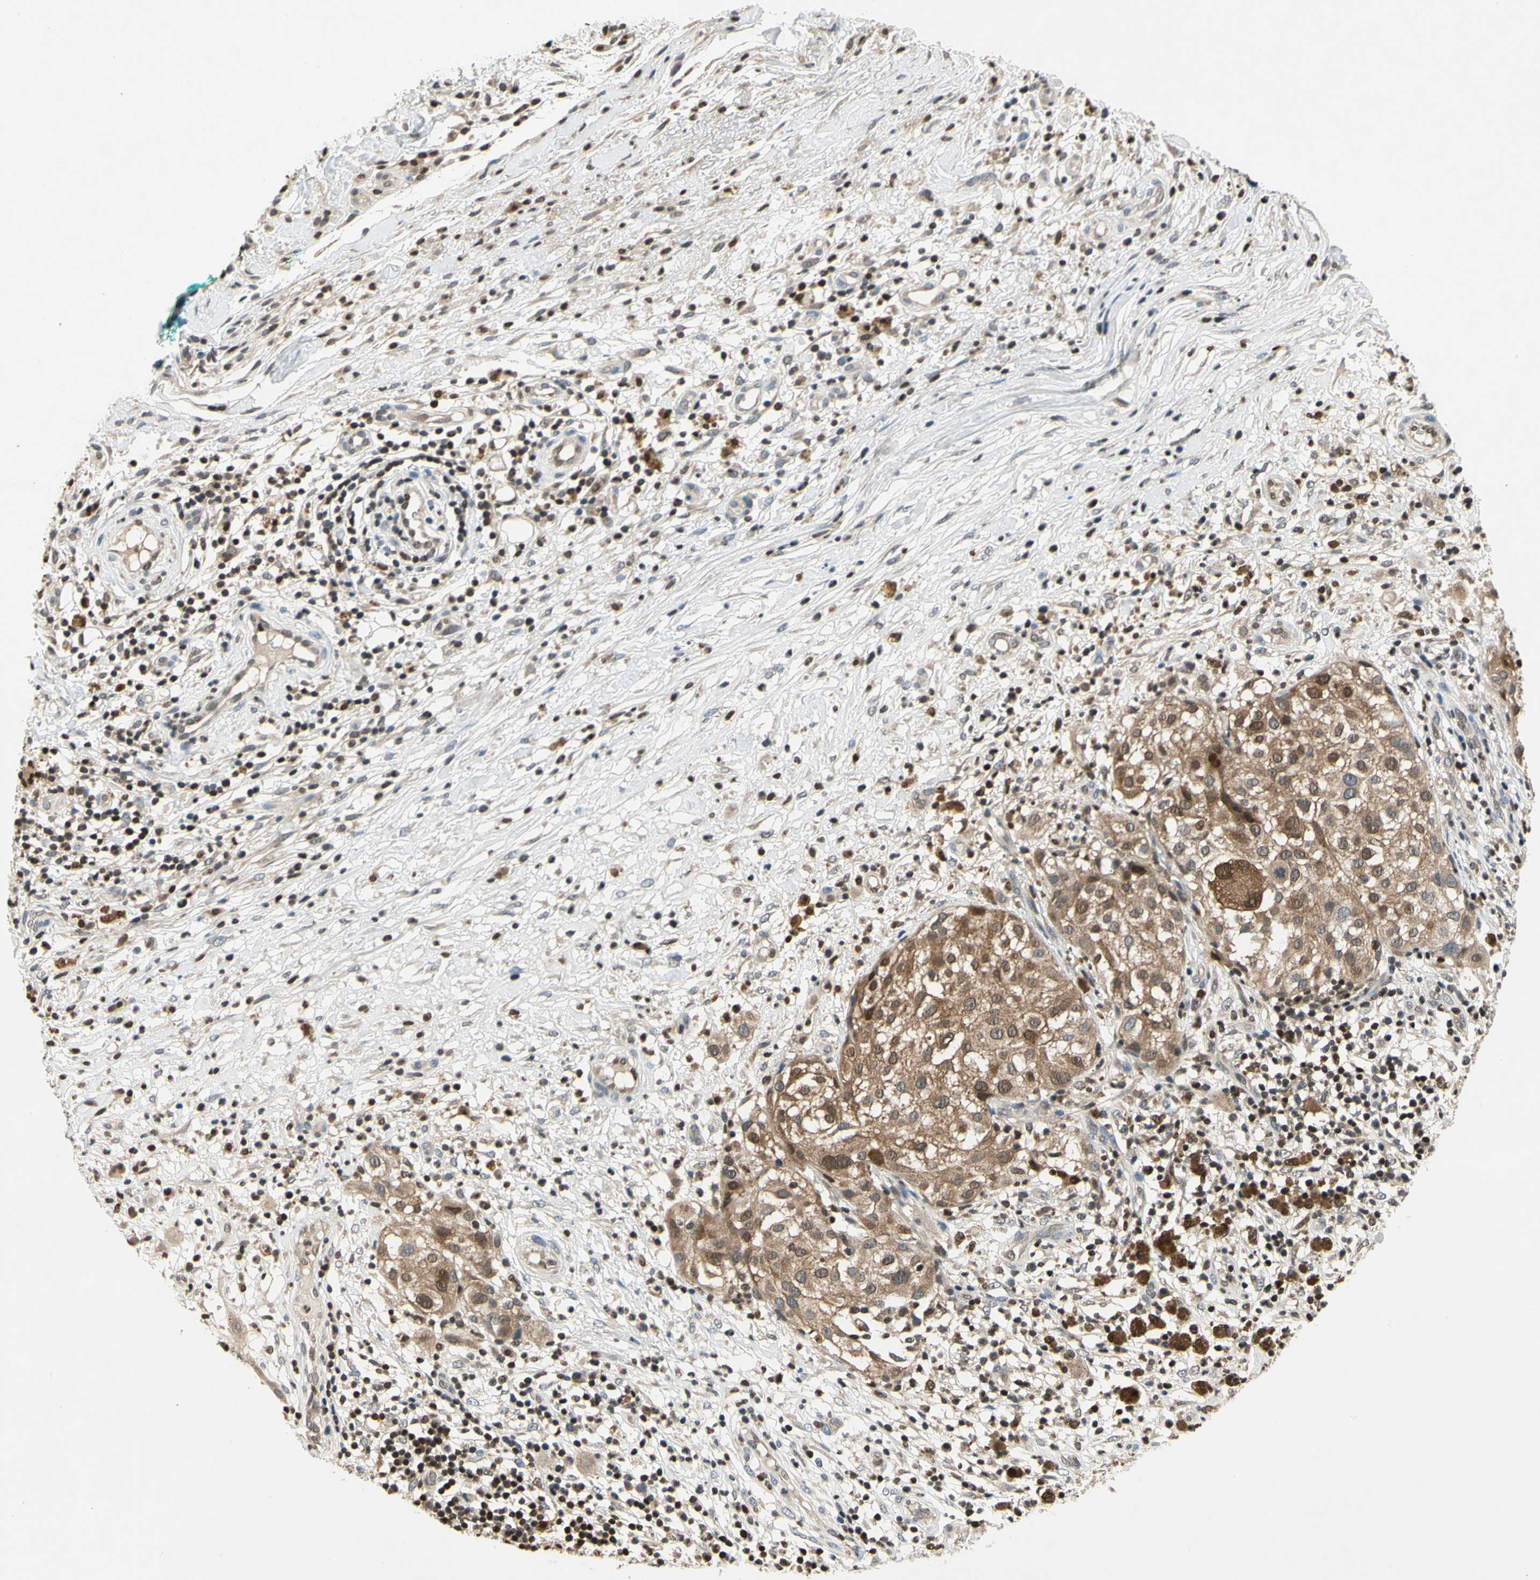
{"staining": {"intensity": "moderate", "quantity": ">75%", "location": "cytoplasmic/membranous,nuclear"}, "tissue": "melanoma", "cell_type": "Tumor cells", "image_type": "cancer", "snomed": [{"axis": "morphology", "description": "Necrosis, NOS"}, {"axis": "morphology", "description": "Malignant melanoma, NOS"}, {"axis": "topography", "description": "Skin"}], "caption": "IHC staining of melanoma, which exhibits medium levels of moderate cytoplasmic/membranous and nuclear staining in approximately >75% of tumor cells indicating moderate cytoplasmic/membranous and nuclear protein staining. The staining was performed using DAB (3,3'-diaminobenzidine) (brown) for protein detection and nuclei were counterstained in hematoxylin (blue).", "gene": "GSR", "patient": {"sex": "female", "age": 87}}